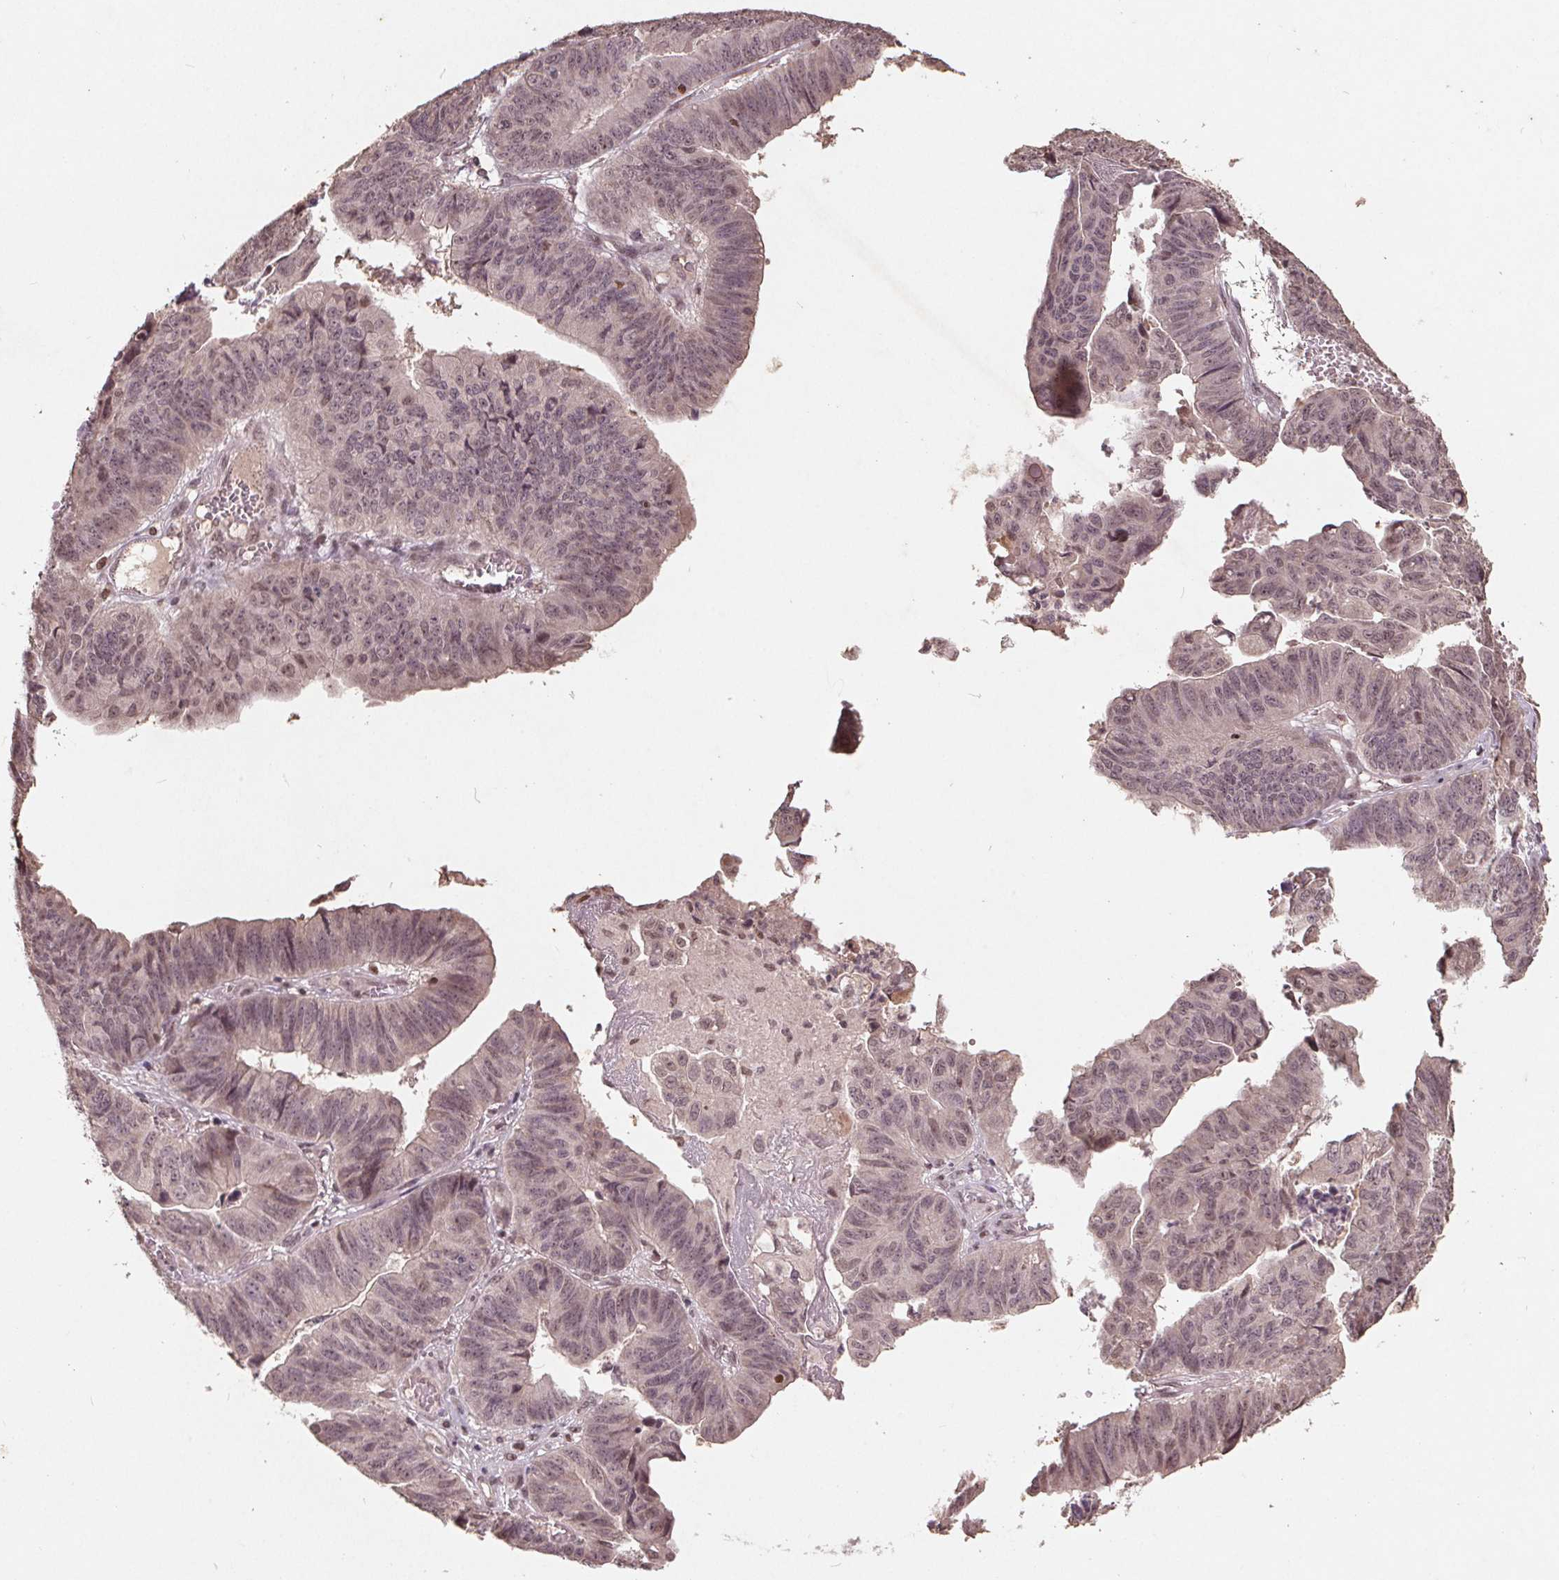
{"staining": {"intensity": "weak", "quantity": "25%-75%", "location": "cytoplasmic/membranous,nuclear"}, "tissue": "stomach cancer", "cell_type": "Tumor cells", "image_type": "cancer", "snomed": [{"axis": "morphology", "description": "Adenocarcinoma, NOS"}, {"axis": "topography", "description": "Stomach, lower"}], "caption": "IHC staining of stomach cancer (adenocarcinoma), which shows low levels of weak cytoplasmic/membranous and nuclear expression in approximately 25%-75% of tumor cells indicating weak cytoplasmic/membranous and nuclear protein staining. The staining was performed using DAB (3,3'-diaminobenzidine) (brown) for protein detection and nuclei were counterstained in hematoxylin (blue).", "gene": "DNMT3B", "patient": {"sex": "male", "age": 77}}